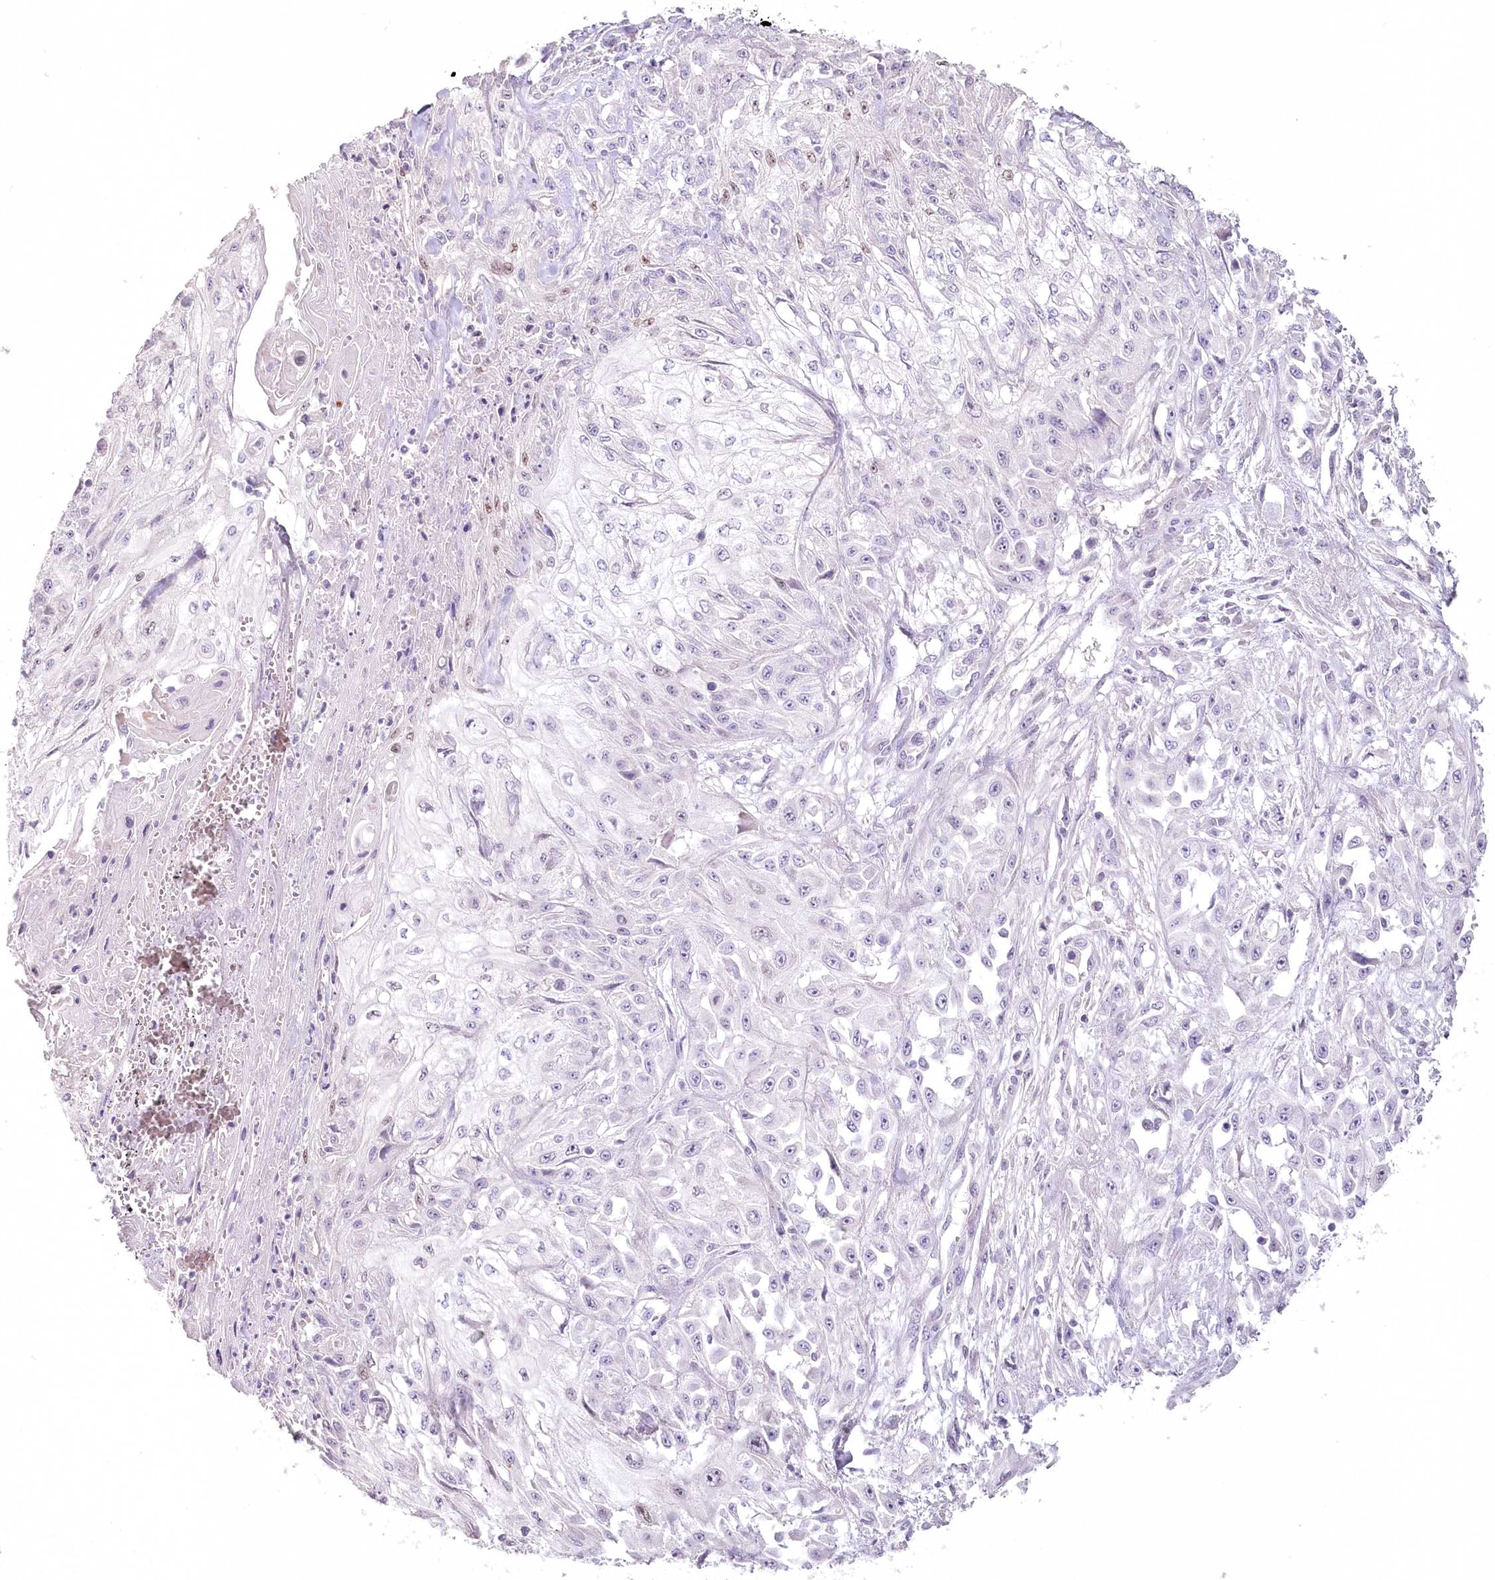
{"staining": {"intensity": "weak", "quantity": "<25%", "location": "nuclear"}, "tissue": "skin cancer", "cell_type": "Tumor cells", "image_type": "cancer", "snomed": [{"axis": "morphology", "description": "Squamous cell carcinoma, NOS"}, {"axis": "morphology", "description": "Squamous cell carcinoma, metastatic, NOS"}, {"axis": "topography", "description": "Skin"}, {"axis": "topography", "description": "Lymph node"}], "caption": "Protein analysis of skin cancer (squamous cell carcinoma) reveals no significant staining in tumor cells. (Stains: DAB (3,3'-diaminobenzidine) IHC with hematoxylin counter stain, Microscopy: brightfield microscopy at high magnification).", "gene": "USP11", "patient": {"sex": "male", "age": 75}}